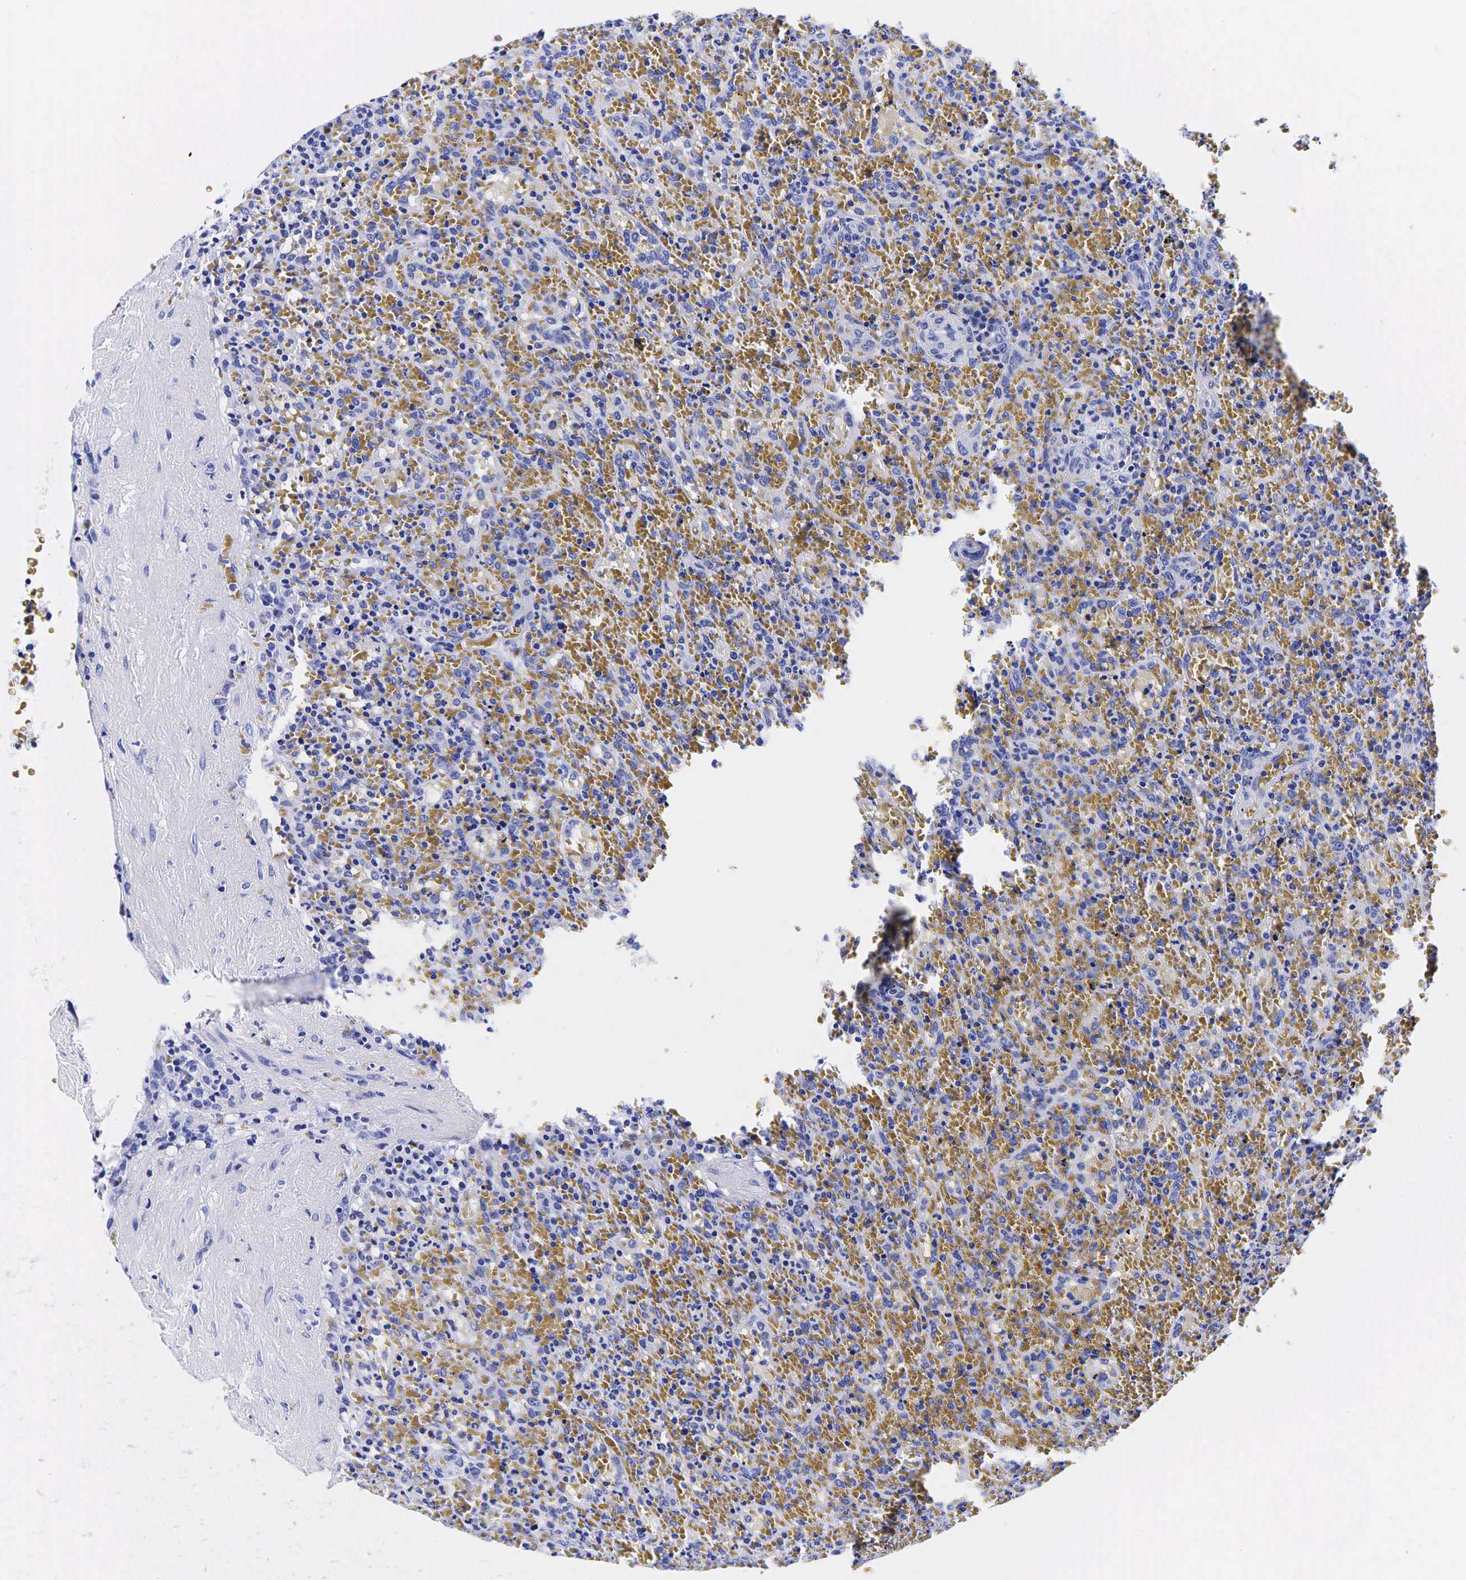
{"staining": {"intensity": "negative", "quantity": "none", "location": "none"}, "tissue": "lymphoma", "cell_type": "Tumor cells", "image_type": "cancer", "snomed": [{"axis": "morphology", "description": "Malignant lymphoma, non-Hodgkin's type, High grade"}, {"axis": "topography", "description": "Spleen"}, {"axis": "topography", "description": "Lymph node"}], "caption": "DAB (3,3'-diaminobenzidine) immunohistochemical staining of human lymphoma exhibits no significant positivity in tumor cells.", "gene": "GAST", "patient": {"sex": "female", "age": 70}}